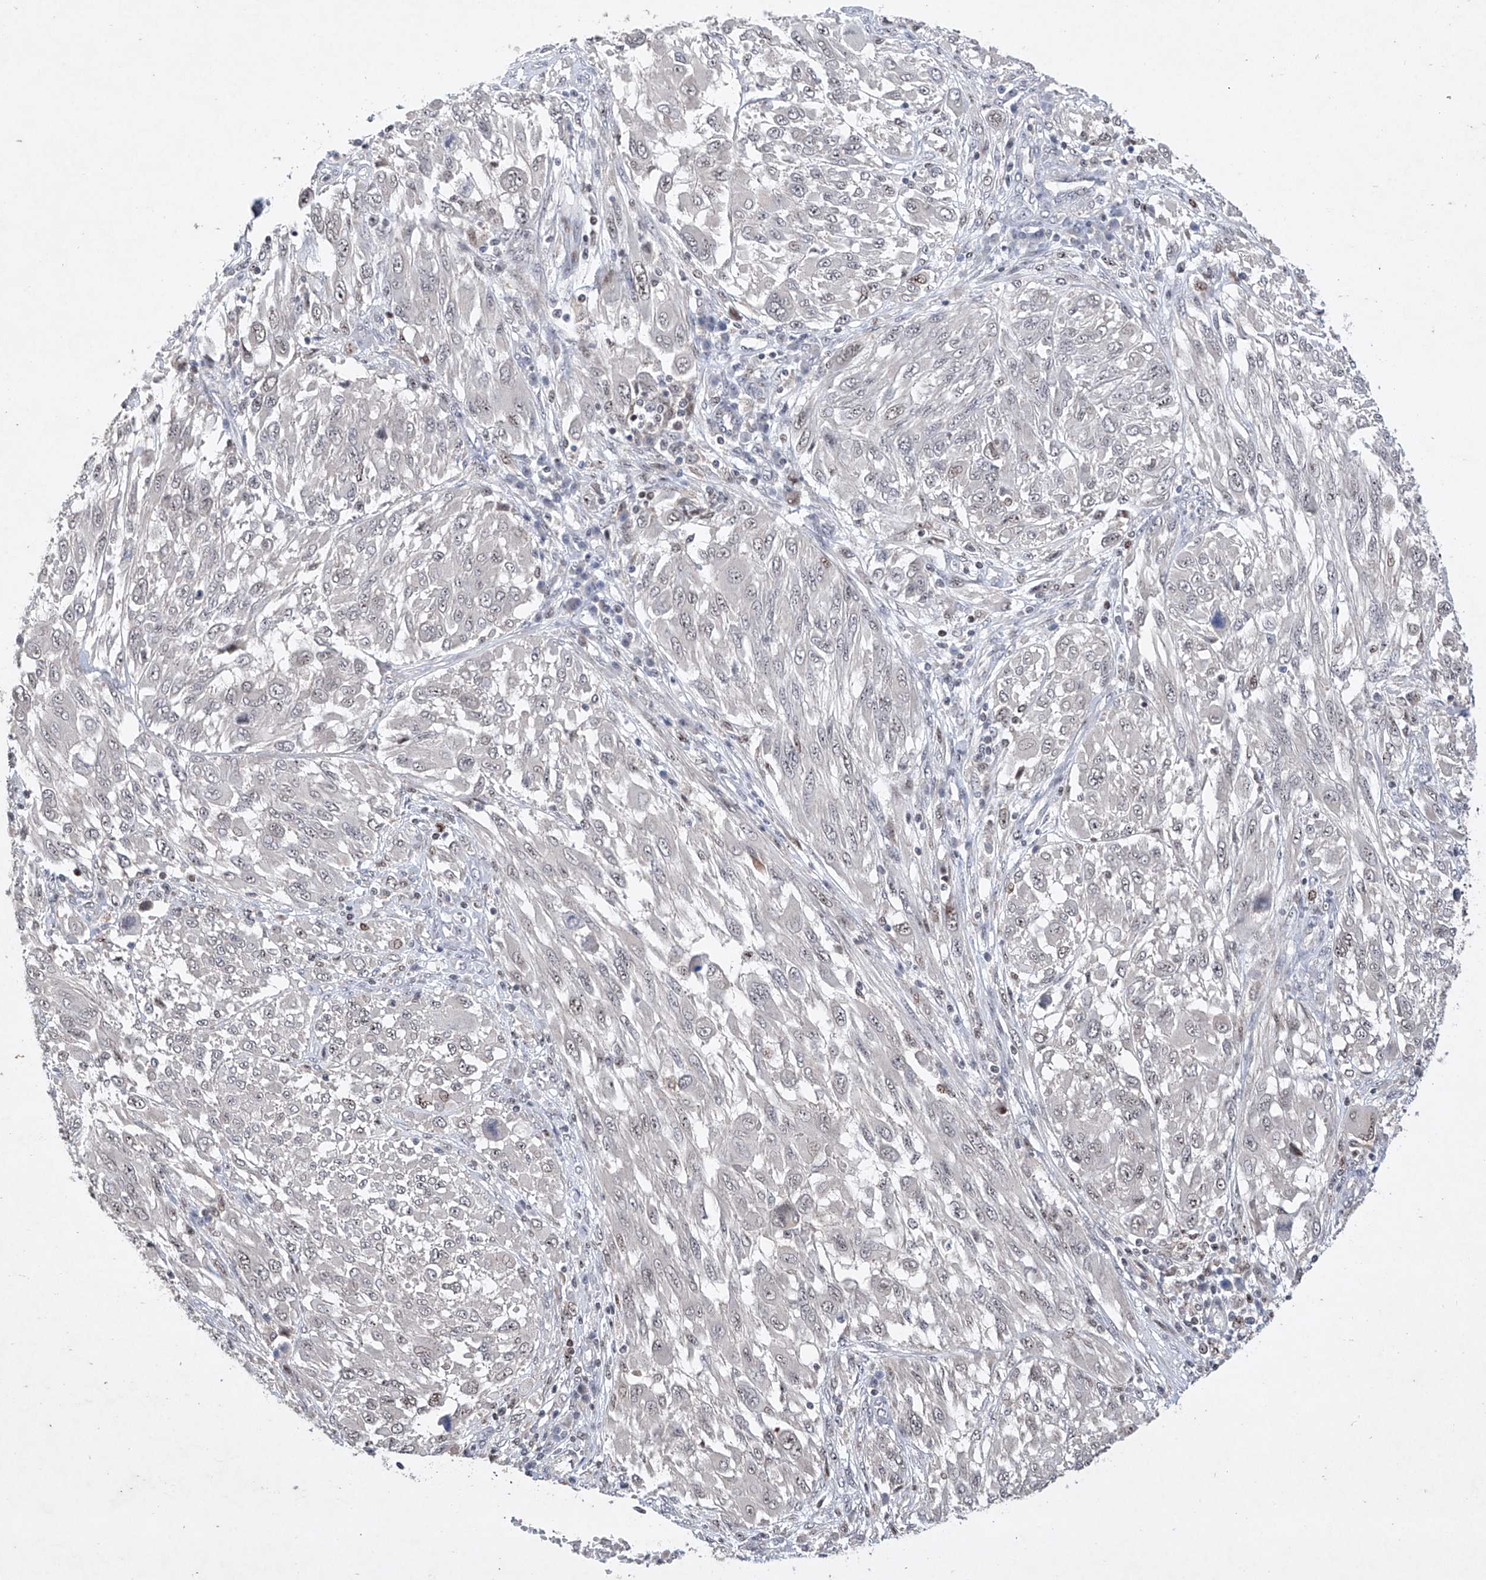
{"staining": {"intensity": "negative", "quantity": "none", "location": "none"}, "tissue": "melanoma", "cell_type": "Tumor cells", "image_type": "cancer", "snomed": [{"axis": "morphology", "description": "Malignant melanoma, NOS"}, {"axis": "topography", "description": "Skin"}], "caption": "This is a histopathology image of immunohistochemistry (IHC) staining of malignant melanoma, which shows no expression in tumor cells.", "gene": "AFG1L", "patient": {"sex": "female", "age": 91}}